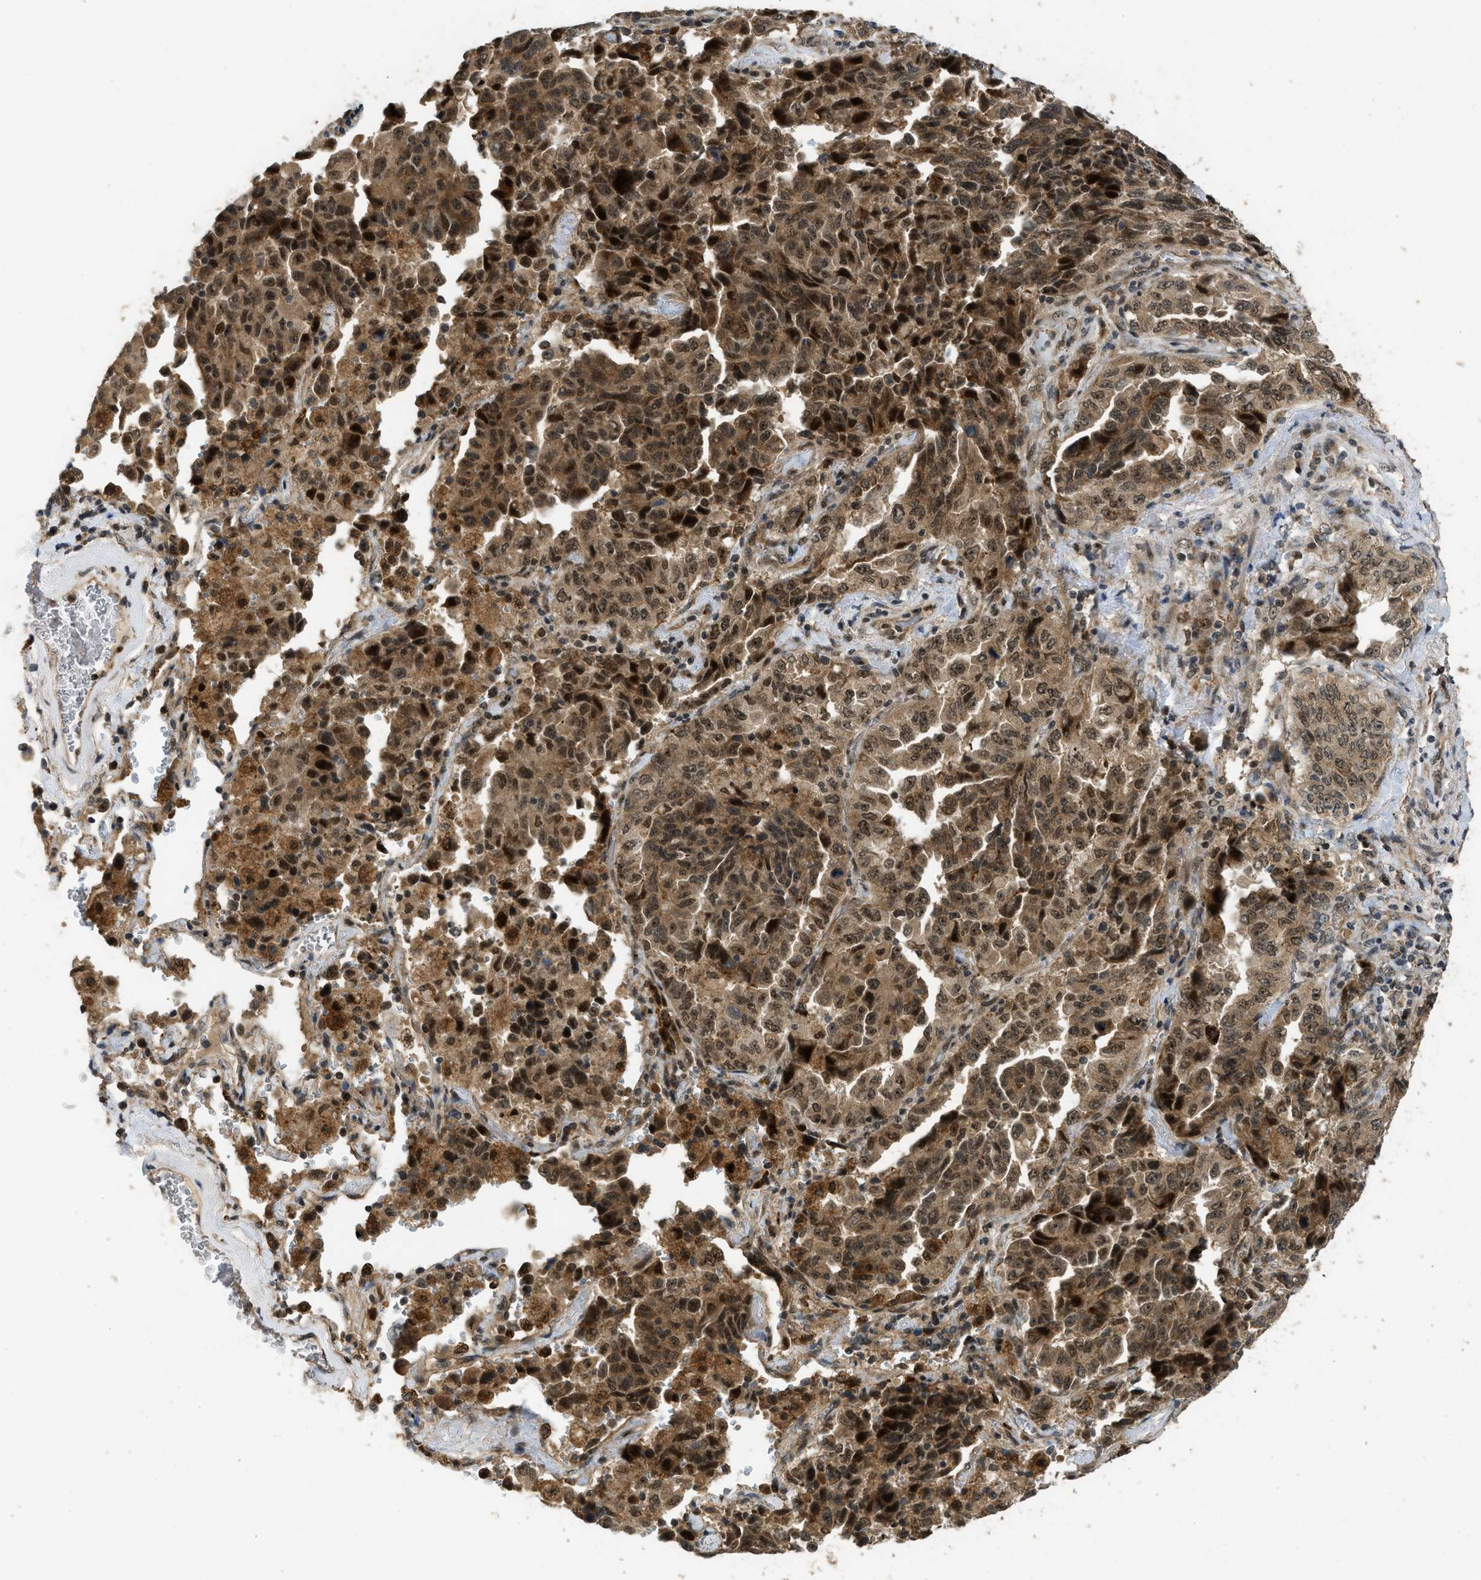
{"staining": {"intensity": "moderate", "quantity": ">75%", "location": "cytoplasmic/membranous,nuclear"}, "tissue": "lung cancer", "cell_type": "Tumor cells", "image_type": "cancer", "snomed": [{"axis": "morphology", "description": "Adenocarcinoma, NOS"}, {"axis": "topography", "description": "Lung"}], "caption": "The immunohistochemical stain labels moderate cytoplasmic/membranous and nuclear staining in tumor cells of lung cancer tissue.", "gene": "GET1", "patient": {"sex": "female", "age": 51}}